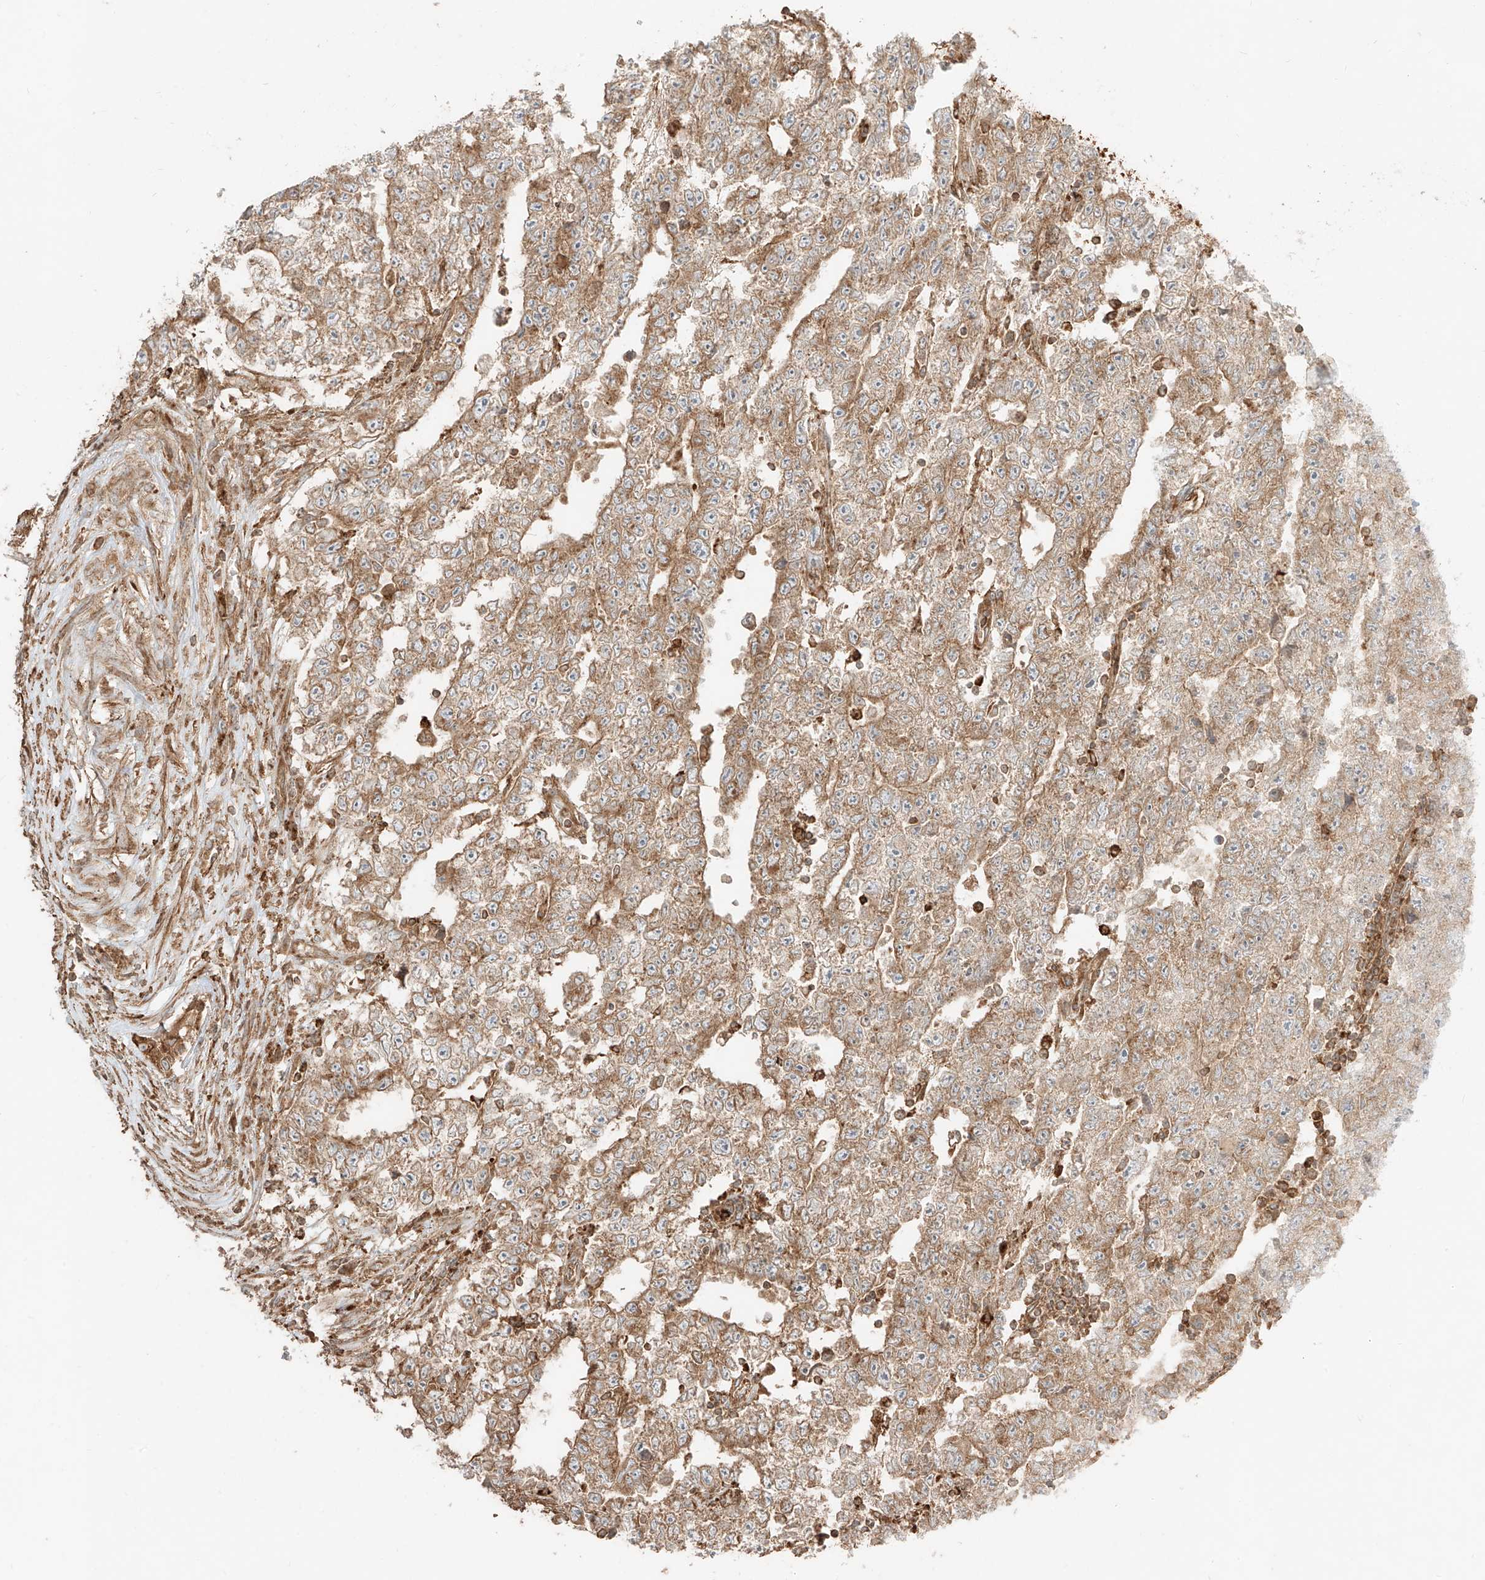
{"staining": {"intensity": "moderate", "quantity": ">75%", "location": "cytoplasmic/membranous"}, "tissue": "testis cancer", "cell_type": "Tumor cells", "image_type": "cancer", "snomed": [{"axis": "morphology", "description": "Carcinoma, Embryonal, NOS"}, {"axis": "topography", "description": "Testis"}], "caption": "Testis embryonal carcinoma stained with a brown dye demonstrates moderate cytoplasmic/membranous positive staining in about >75% of tumor cells.", "gene": "CCDC115", "patient": {"sex": "male", "age": 25}}